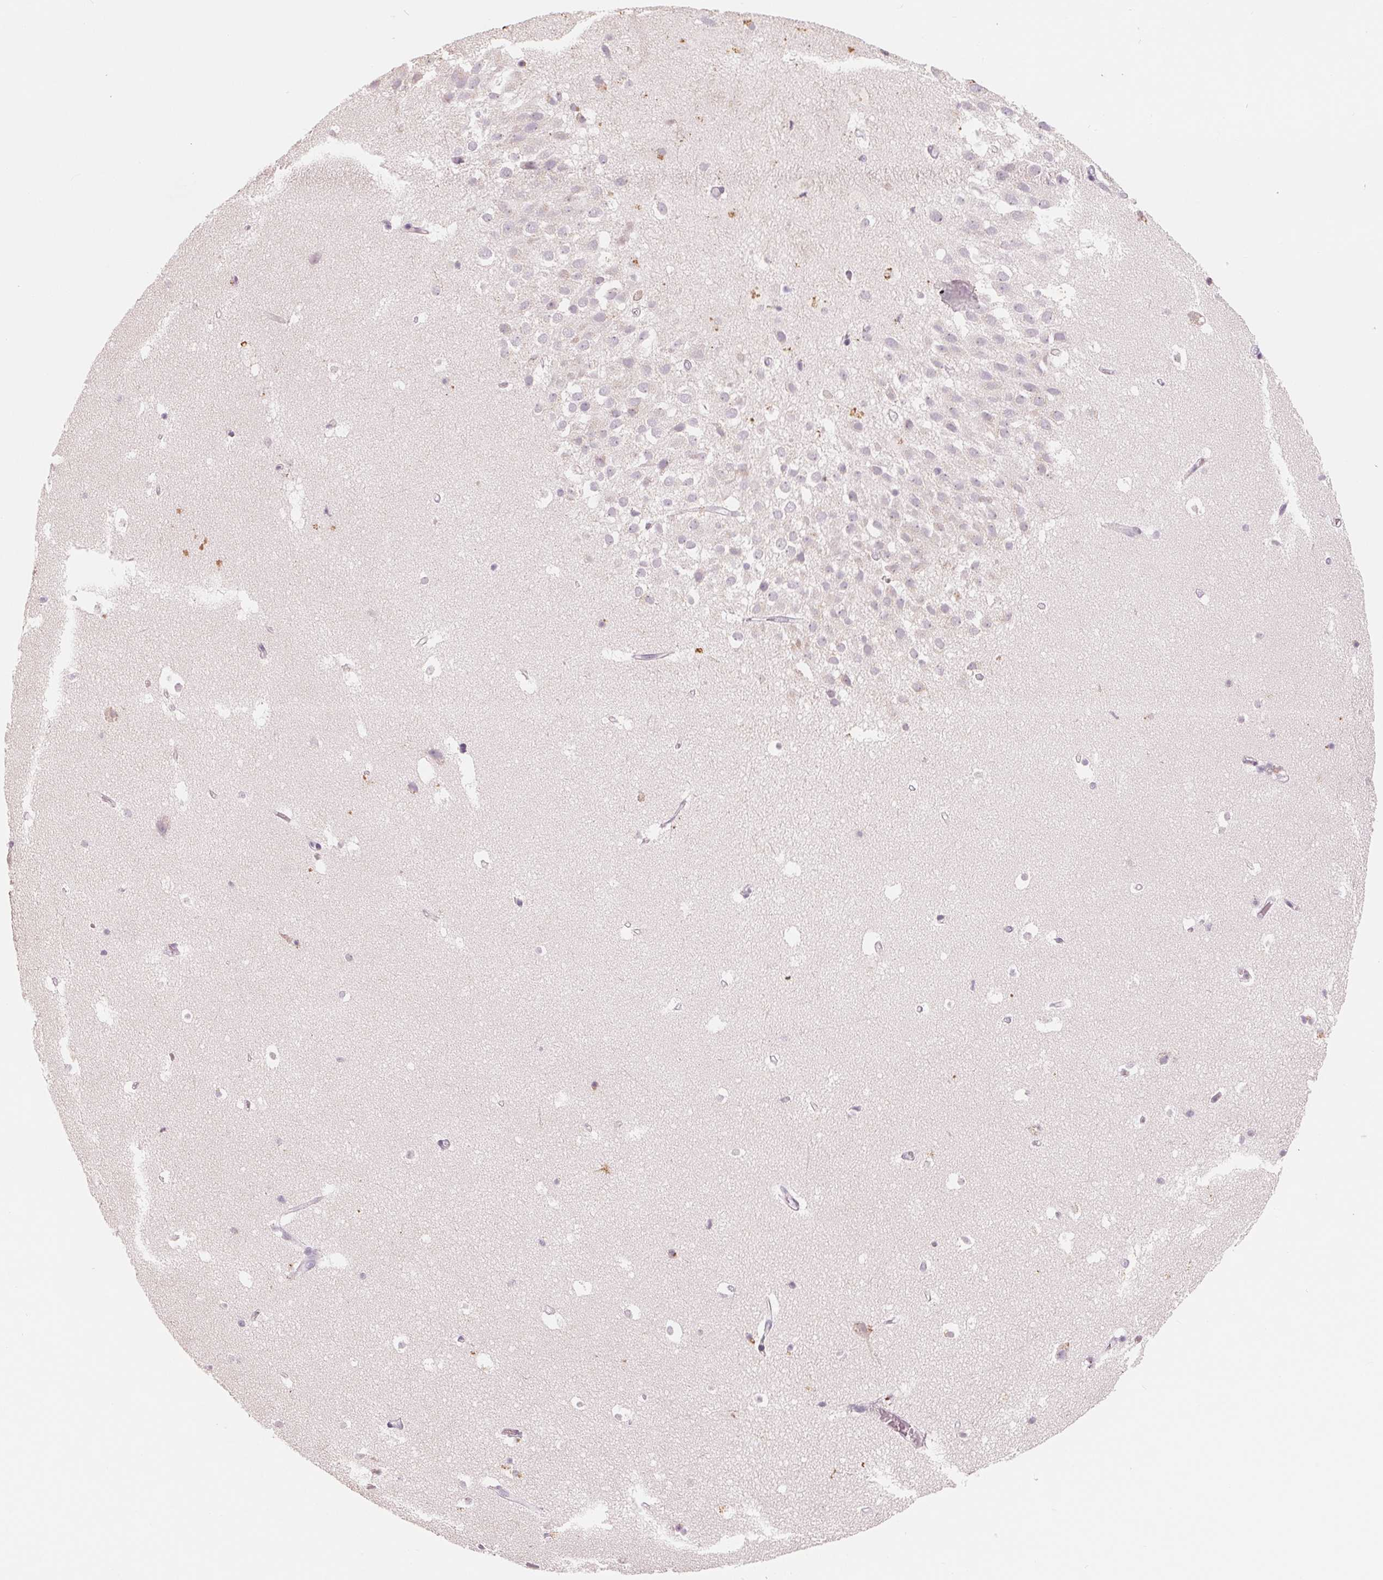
{"staining": {"intensity": "moderate", "quantity": "<25%", "location": "cytoplasmic/membranous"}, "tissue": "hippocampus", "cell_type": "Glial cells", "image_type": "normal", "snomed": [{"axis": "morphology", "description": "Normal tissue, NOS"}, {"axis": "topography", "description": "Hippocampus"}], "caption": "Immunohistochemical staining of unremarkable human hippocampus demonstrates low levels of moderate cytoplasmic/membranous positivity in about <25% of glial cells. (IHC, brightfield microscopy, high magnification).", "gene": "IL9R", "patient": {"sex": "male", "age": 26}}